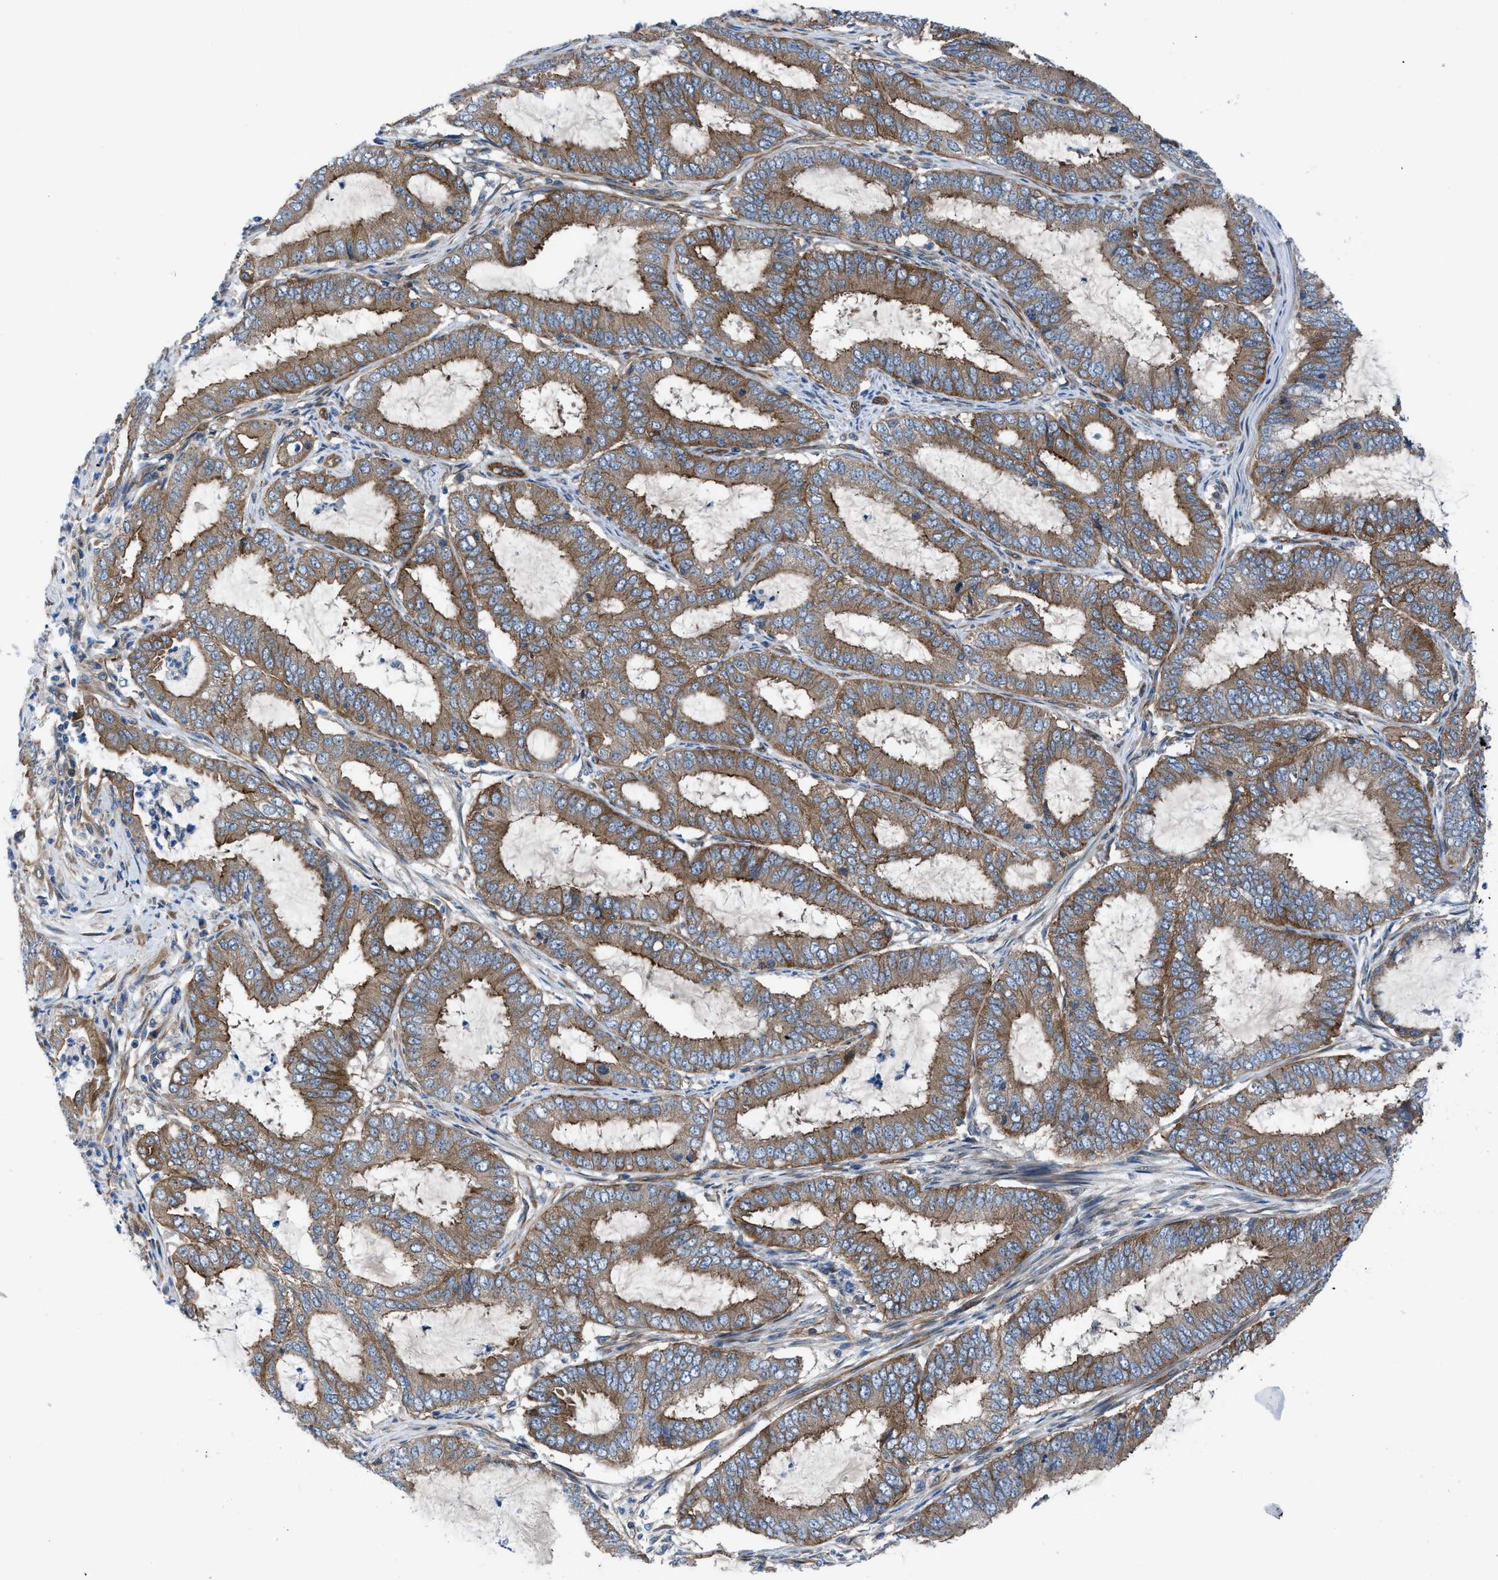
{"staining": {"intensity": "moderate", "quantity": ">75%", "location": "cytoplasmic/membranous"}, "tissue": "endometrial cancer", "cell_type": "Tumor cells", "image_type": "cancer", "snomed": [{"axis": "morphology", "description": "Adenocarcinoma, NOS"}, {"axis": "topography", "description": "Endometrium"}], "caption": "Brown immunohistochemical staining in human endometrial cancer (adenocarcinoma) exhibits moderate cytoplasmic/membranous staining in approximately >75% of tumor cells. Nuclei are stained in blue.", "gene": "TRIP4", "patient": {"sex": "female", "age": 70}}